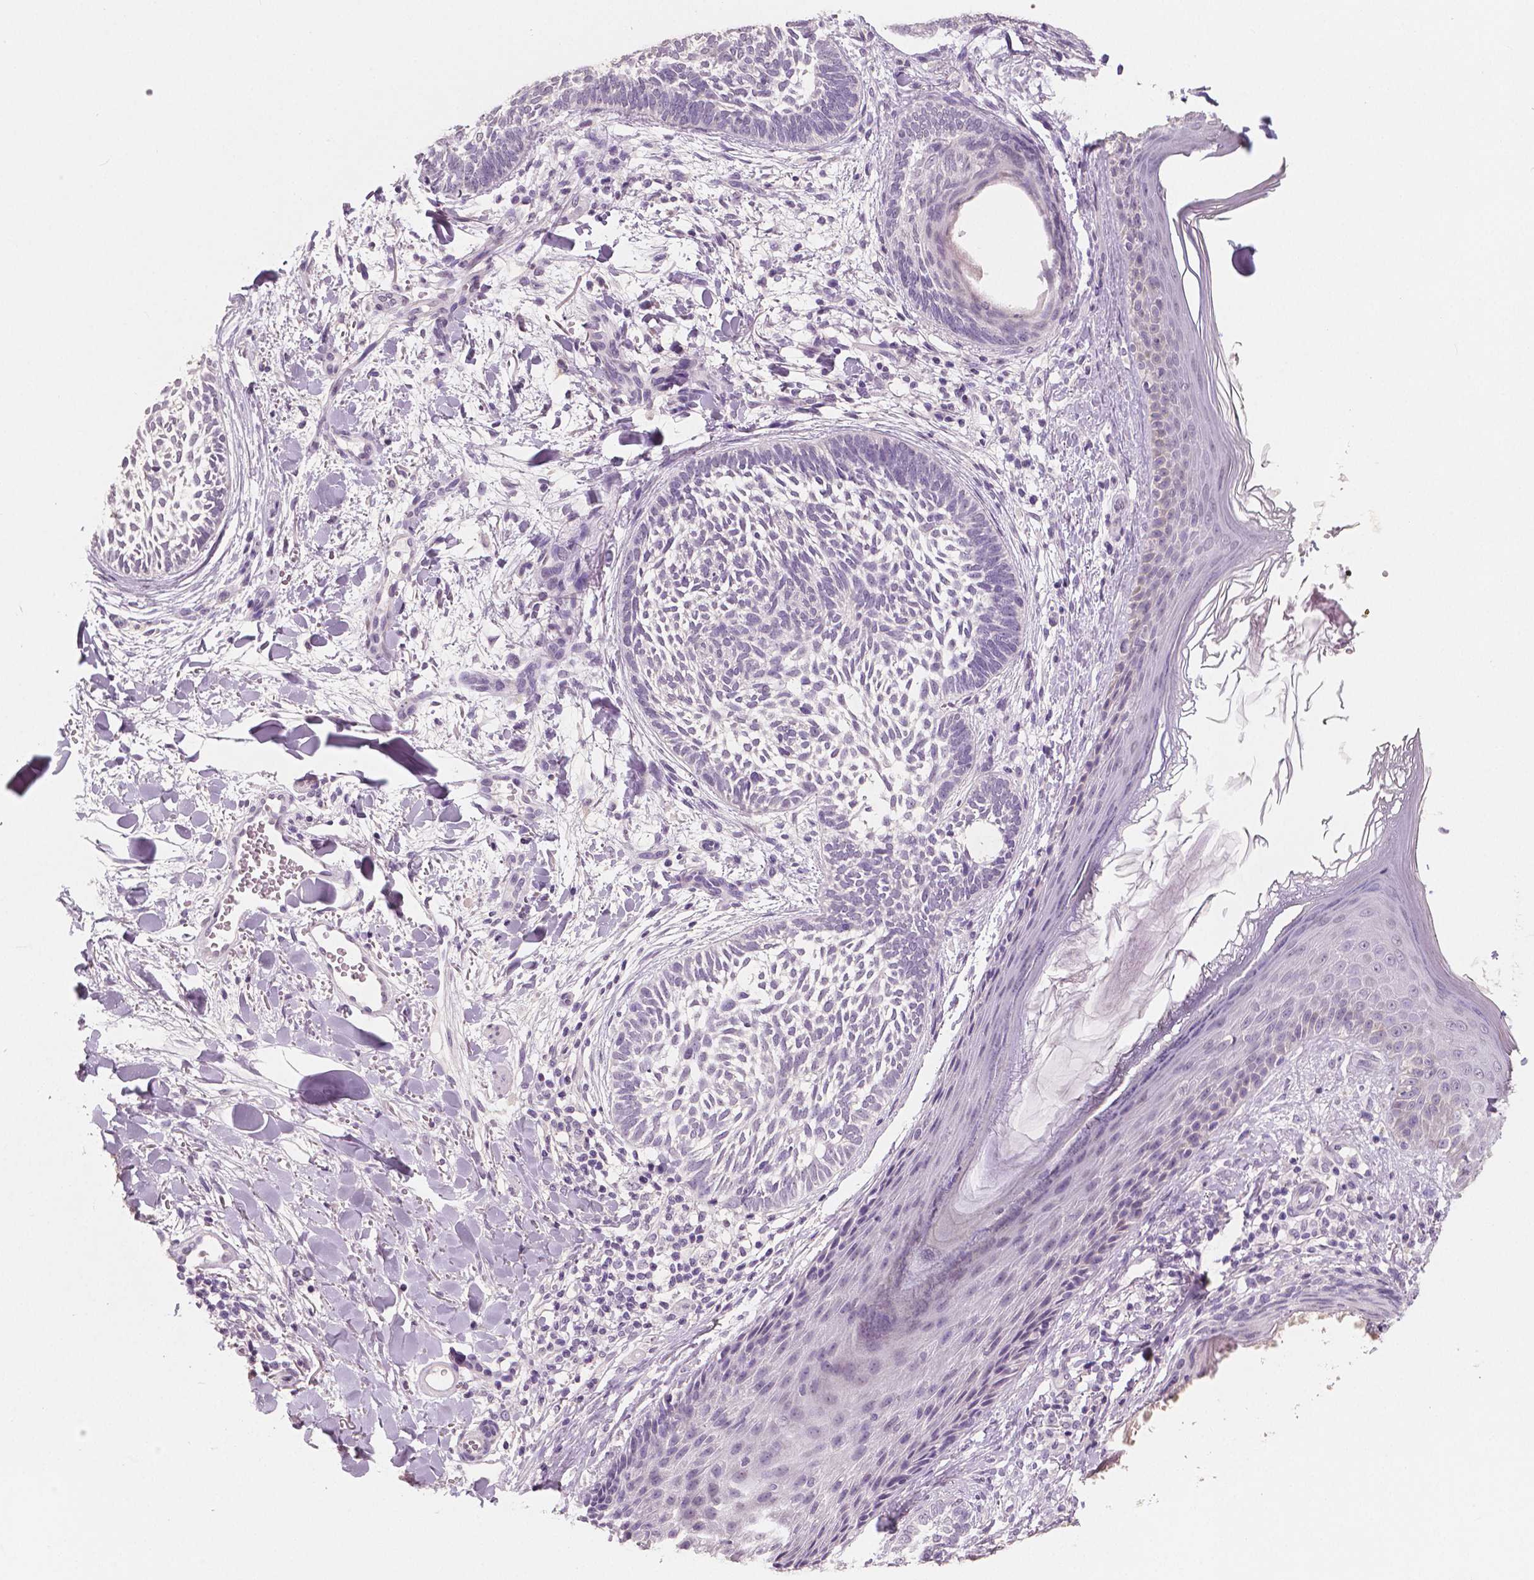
{"staining": {"intensity": "negative", "quantity": "none", "location": "none"}, "tissue": "skin cancer", "cell_type": "Tumor cells", "image_type": "cancer", "snomed": [{"axis": "morphology", "description": "Normal tissue, NOS"}, {"axis": "morphology", "description": "Basal cell carcinoma"}, {"axis": "topography", "description": "Skin"}], "caption": "A photomicrograph of human basal cell carcinoma (skin) is negative for staining in tumor cells. (Stains: DAB (3,3'-diaminobenzidine) immunohistochemistry (IHC) with hematoxylin counter stain, Microscopy: brightfield microscopy at high magnification).", "gene": "NECAB1", "patient": {"sex": "male", "age": 46}}